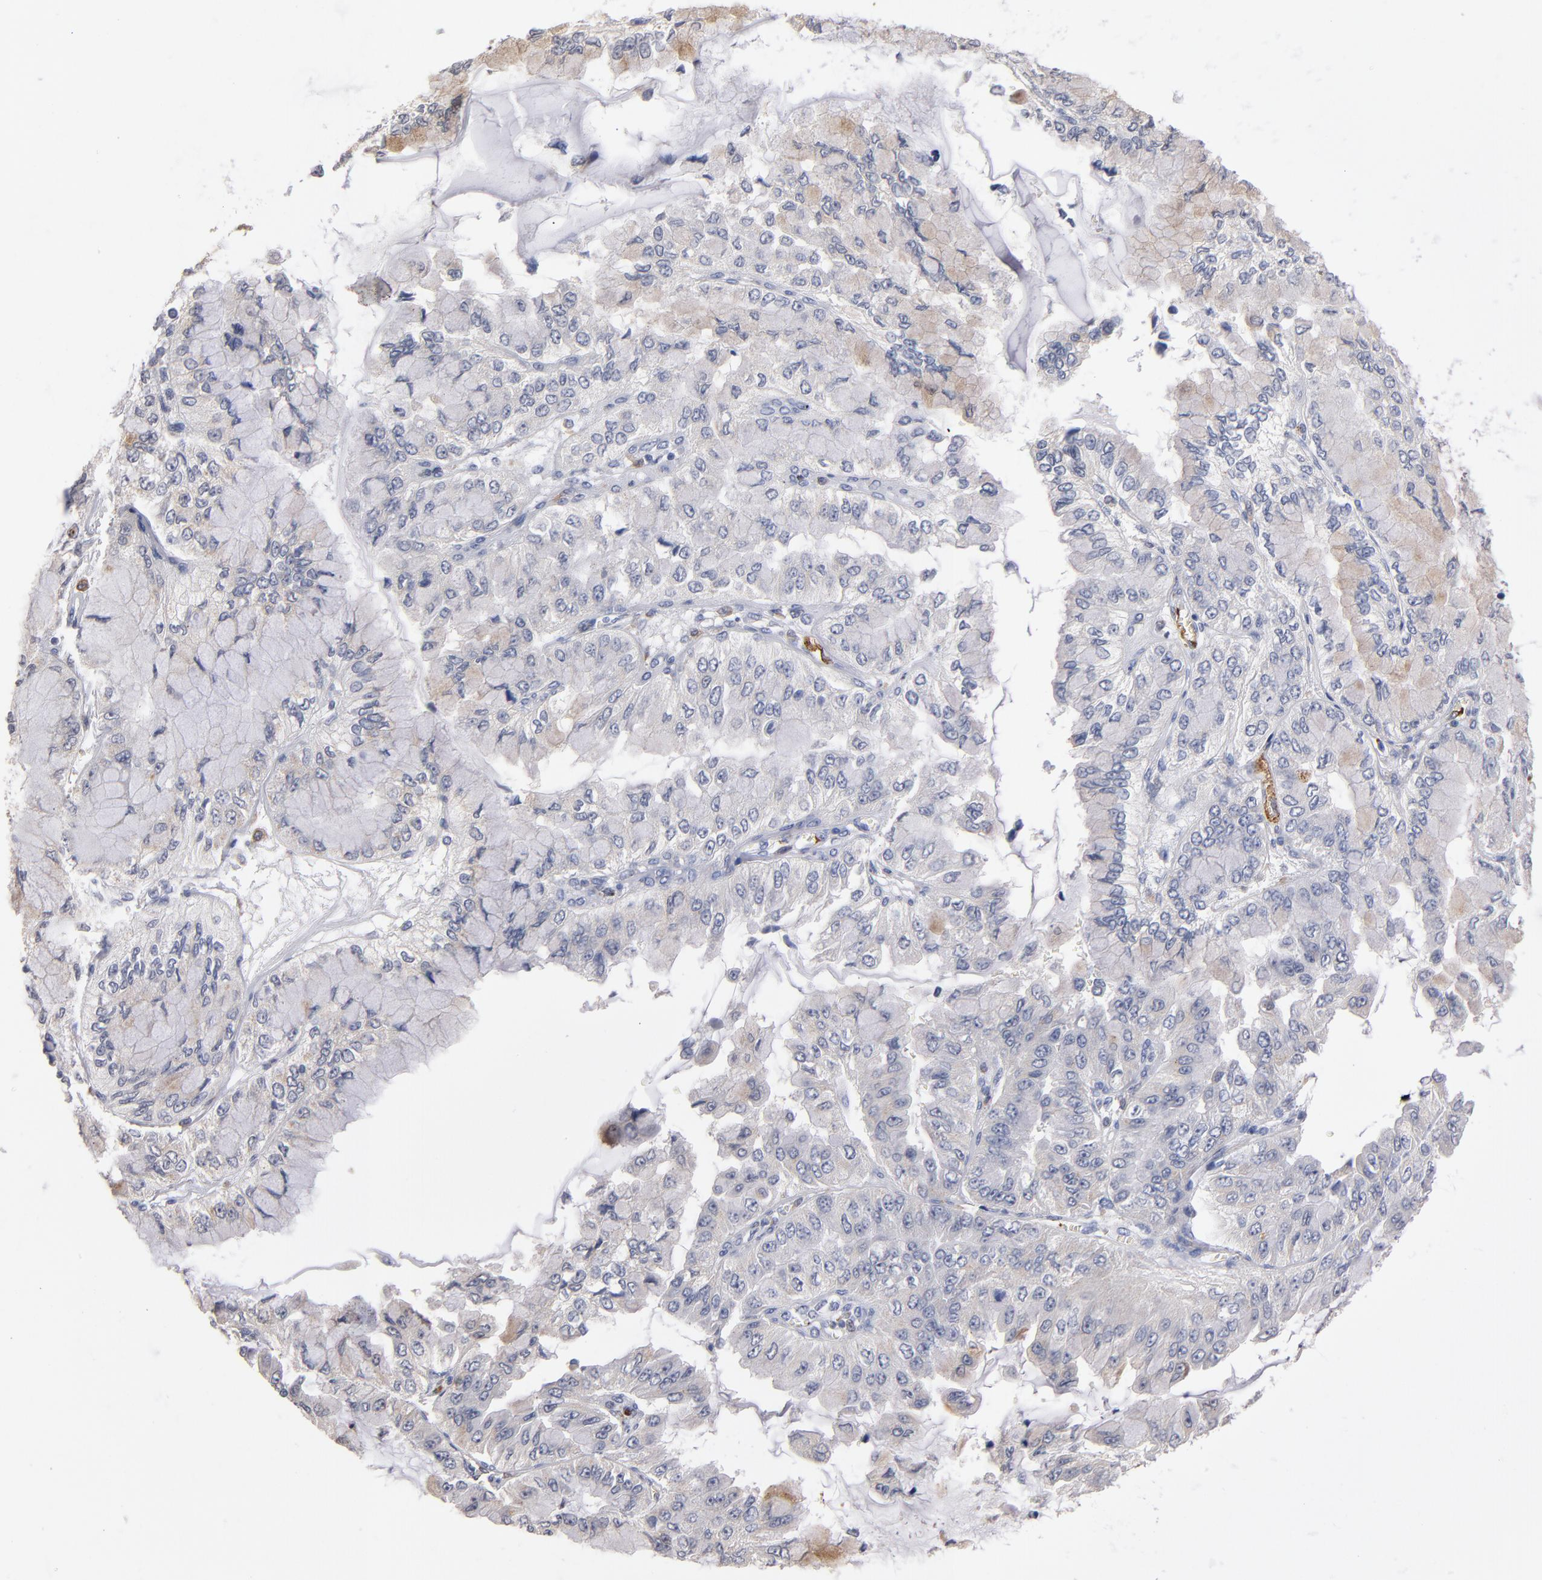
{"staining": {"intensity": "negative", "quantity": "none", "location": "none"}, "tissue": "liver cancer", "cell_type": "Tumor cells", "image_type": "cancer", "snomed": [{"axis": "morphology", "description": "Cholangiocarcinoma"}, {"axis": "topography", "description": "Liver"}], "caption": "High magnification brightfield microscopy of liver cancer stained with DAB (brown) and counterstained with hematoxylin (blue): tumor cells show no significant staining. (DAB IHC, high magnification).", "gene": "SELP", "patient": {"sex": "female", "age": 79}}